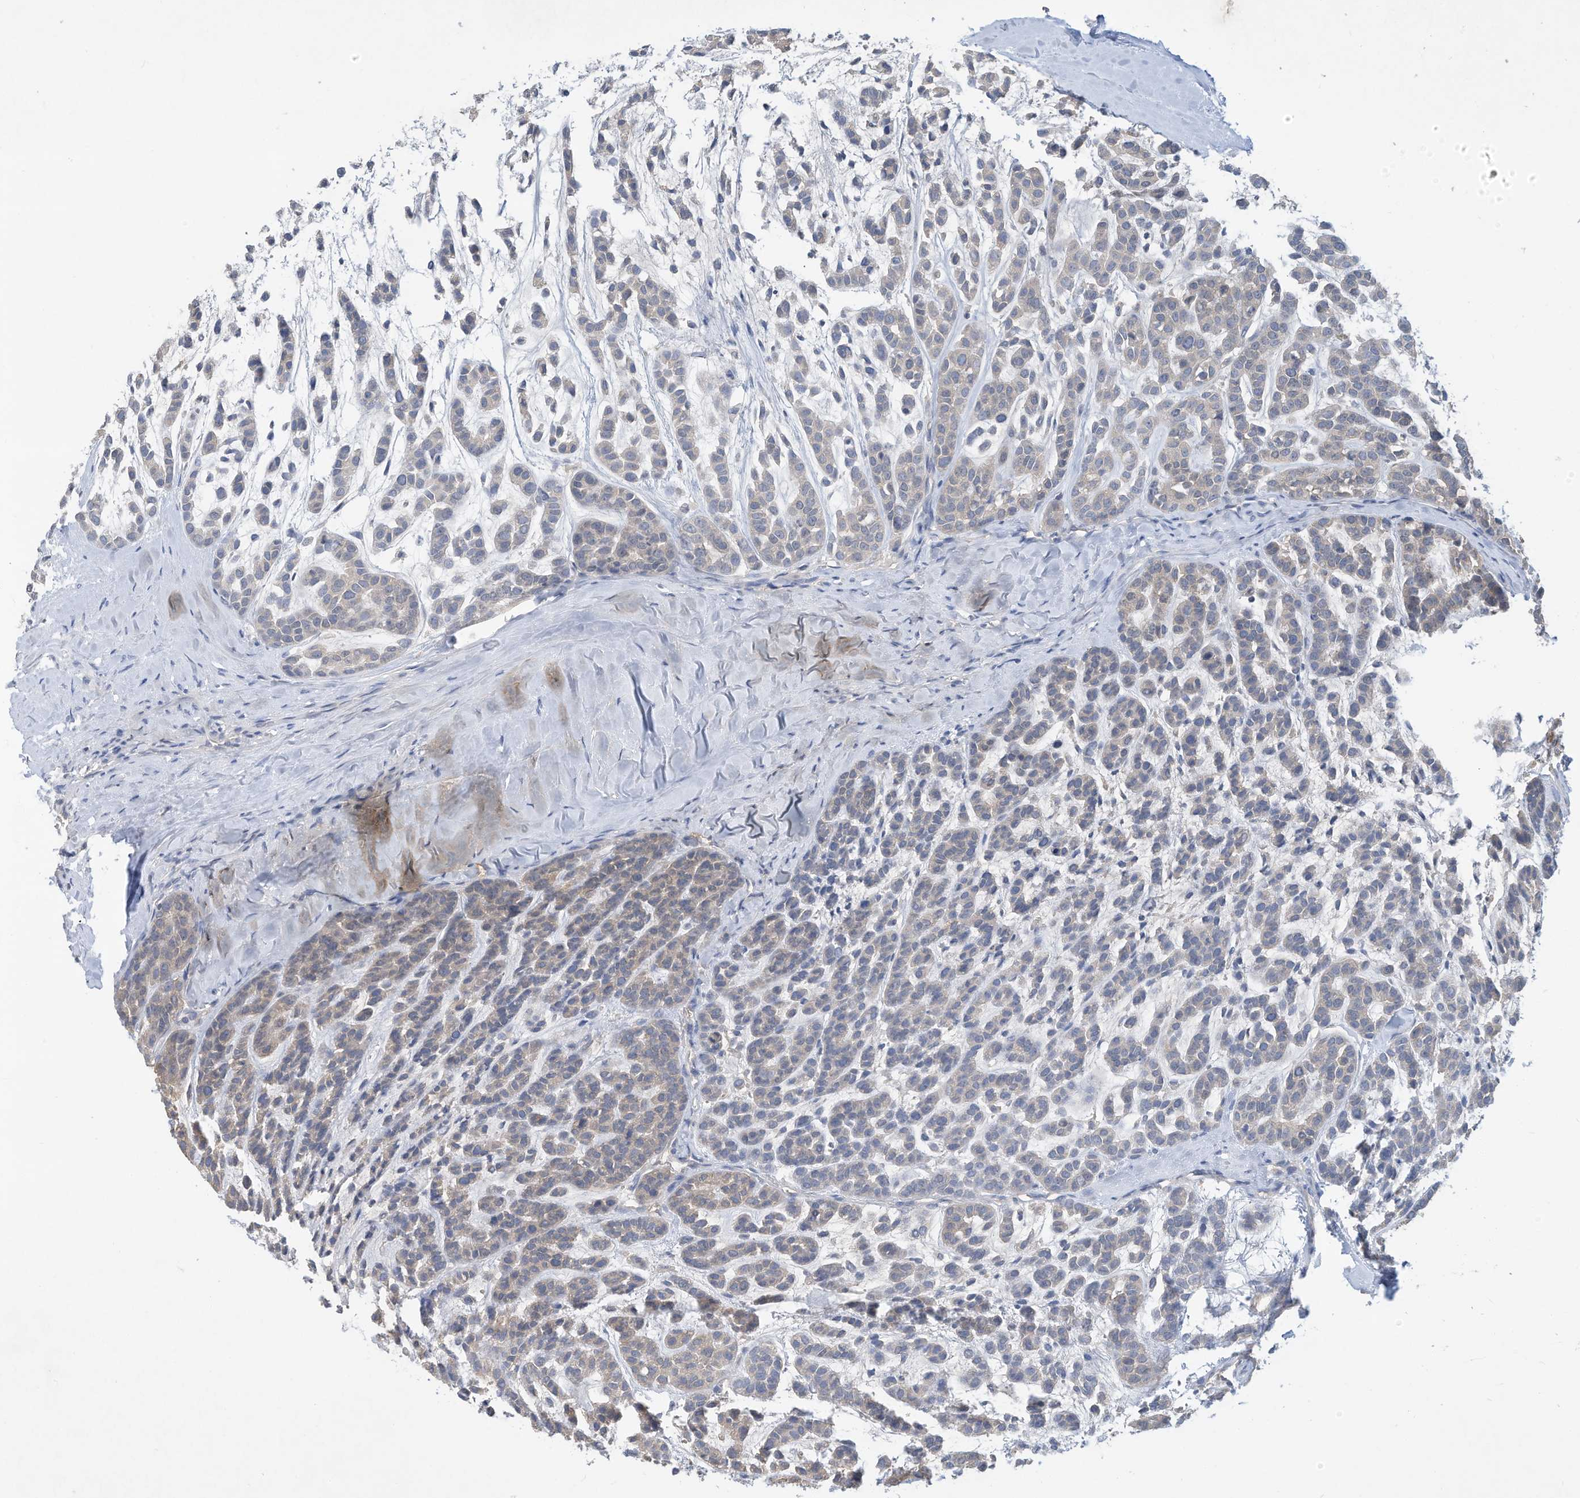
{"staining": {"intensity": "negative", "quantity": "none", "location": "none"}, "tissue": "head and neck cancer", "cell_type": "Tumor cells", "image_type": "cancer", "snomed": [{"axis": "morphology", "description": "Adenocarcinoma, NOS"}, {"axis": "morphology", "description": "Adenoma, NOS"}, {"axis": "topography", "description": "Head-Neck"}], "caption": "This is a micrograph of immunohistochemistry (IHC) staining of adenoma (head and neck), which shows no staining in tumor cells.", "gene": "HAS3", "patient": {"sex": "female", "age": 55}}